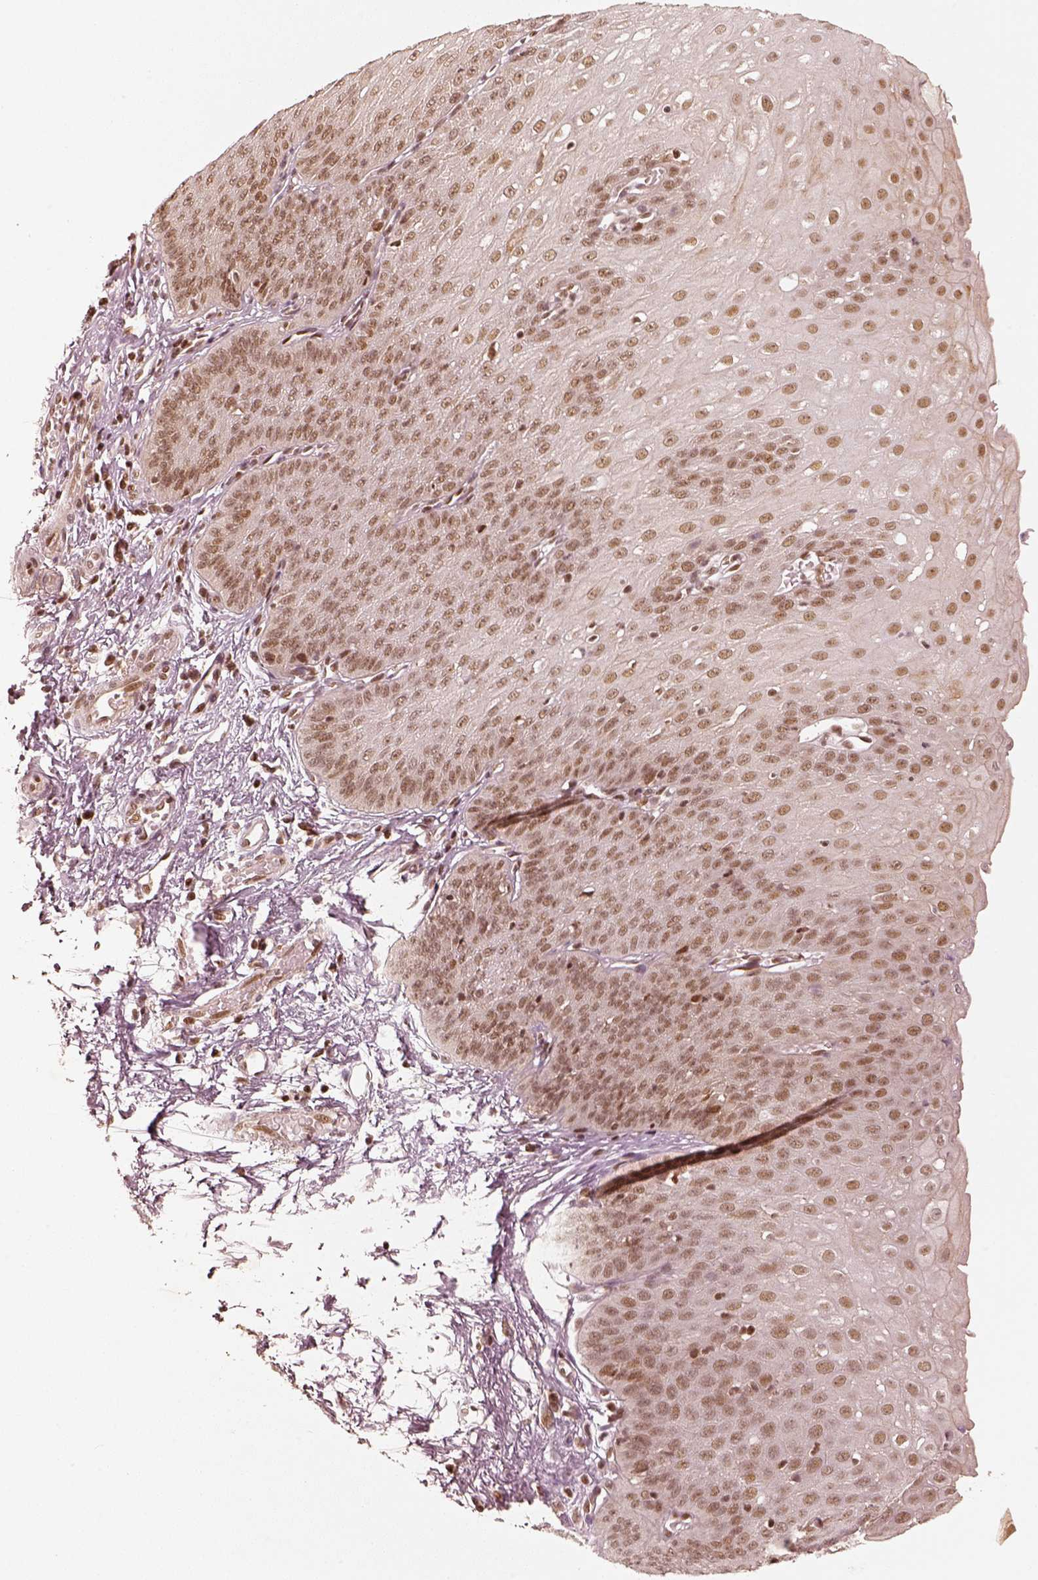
{"staining": {"intensity": "moderate", "quantity": ">75%", "location": "nuclear"}, "tissue": "esophagus", "cell_type": "Squamous epithelial cells", "image_type": "normal", "snomed": [{"axis": "morphology", "description": "Normal tissue, NOS"}, {"axis": "topography", "description": "Esophagus"}], "caption": "A high-resolution micrograph shows IHC staining of benign esophagus, which demonstrates moderate nuclear positivity in about >75% of squamous epithelial cells.", "gene": "GMEB2", "patient": {"sex": "male", "age": 71}}